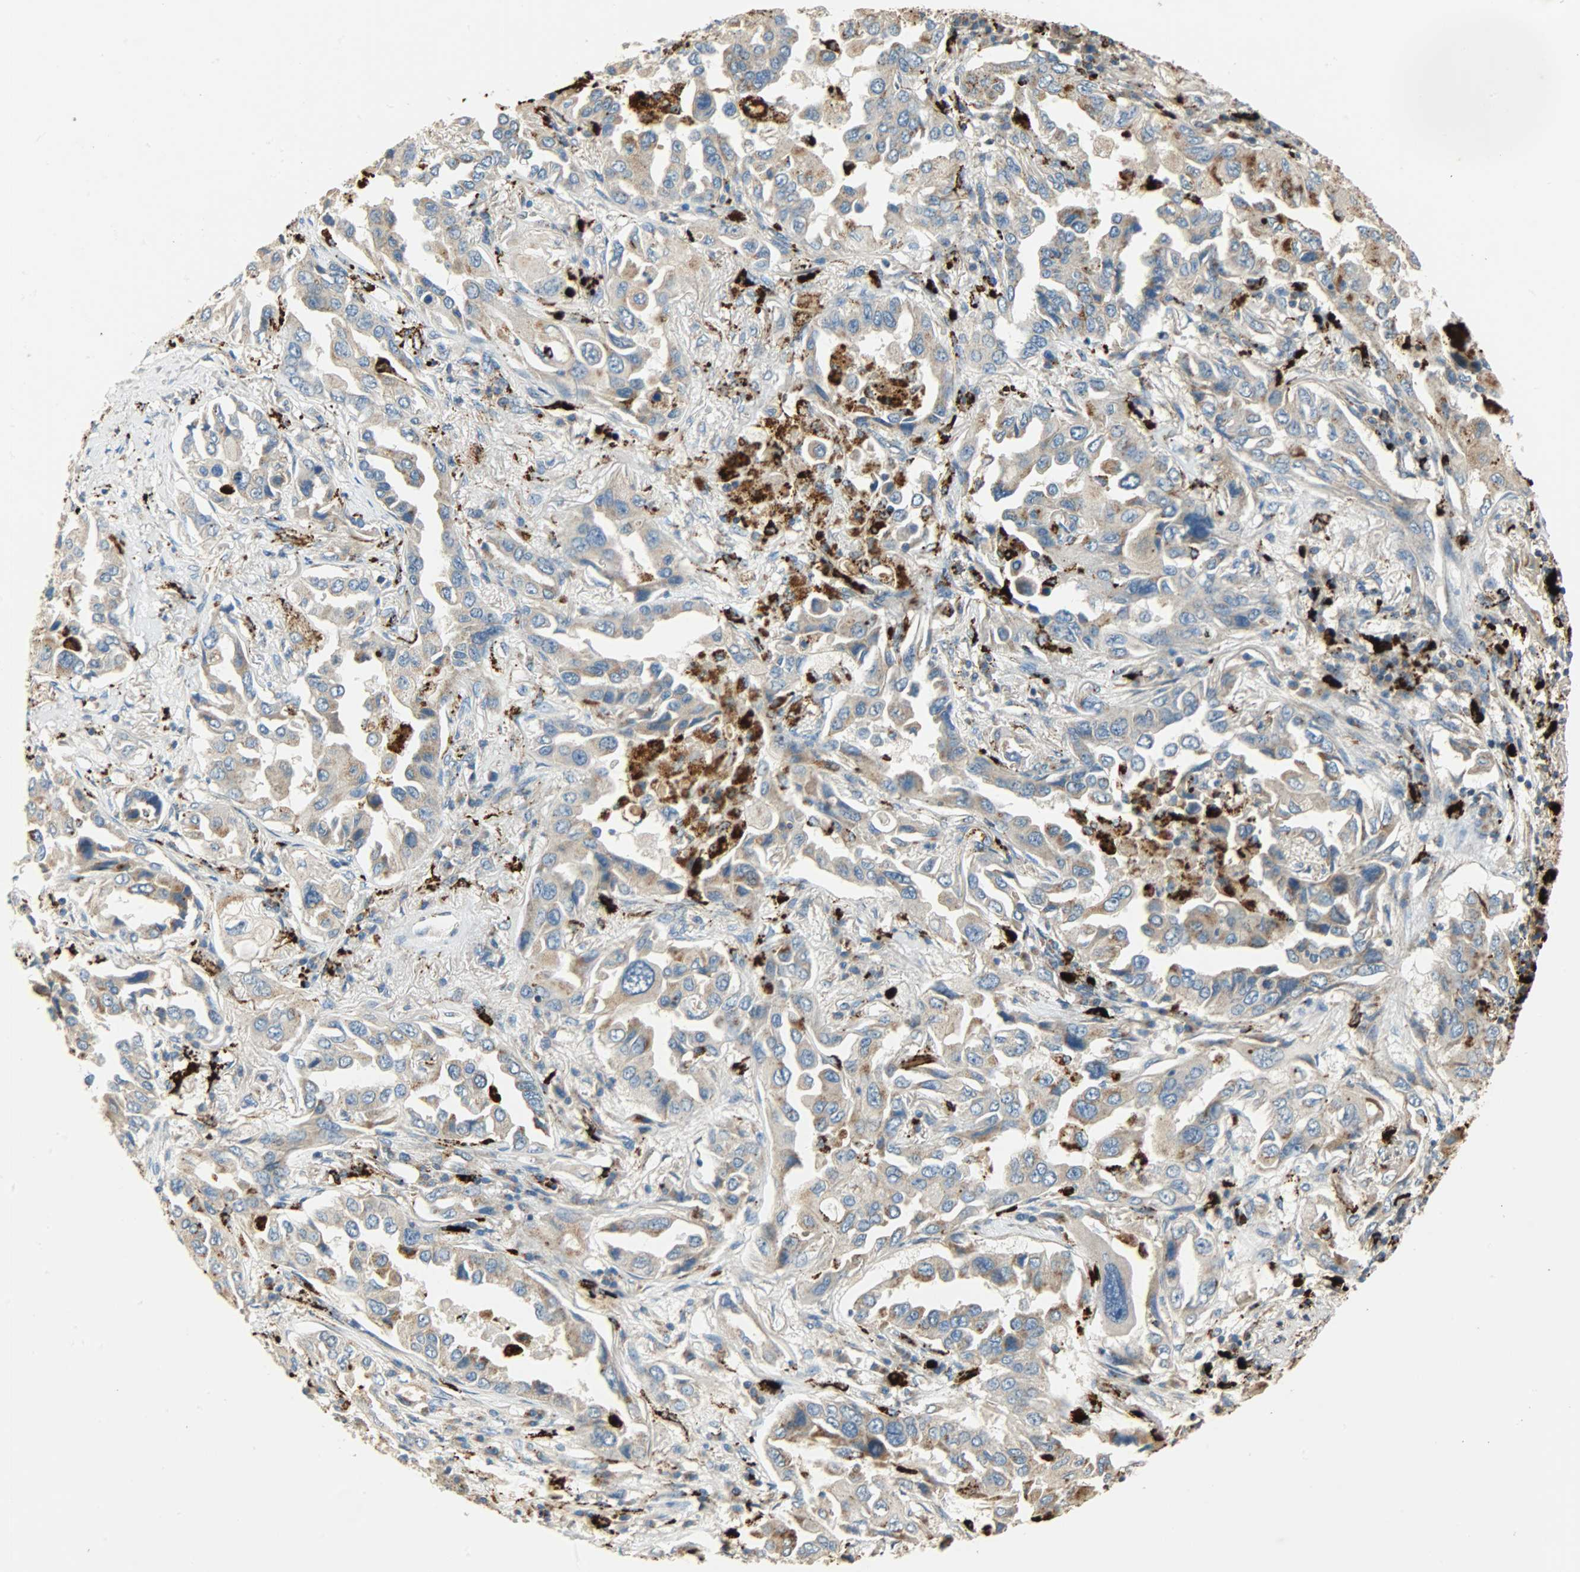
{"staining": {"intensity": "weak", "quantity": ">75%", "location": "cytoplasmic/membranous"}, "tissue": "lung cancer", "cell_type": "Tumor cells", "image_type": "cancer", "snomed": [{"axis": "morphology", "description": "Adenocarcinoma, NOS"}, {"axis": "topography", "description": "Lung"}], "caption": "Tumor cells demonstrate low levels of weak cytoplasmic/membranous positivity in approximately >75% of cells in lung cancer.", "gene": "ASAH1", "patient": {"sex": "female", "age": 65}}